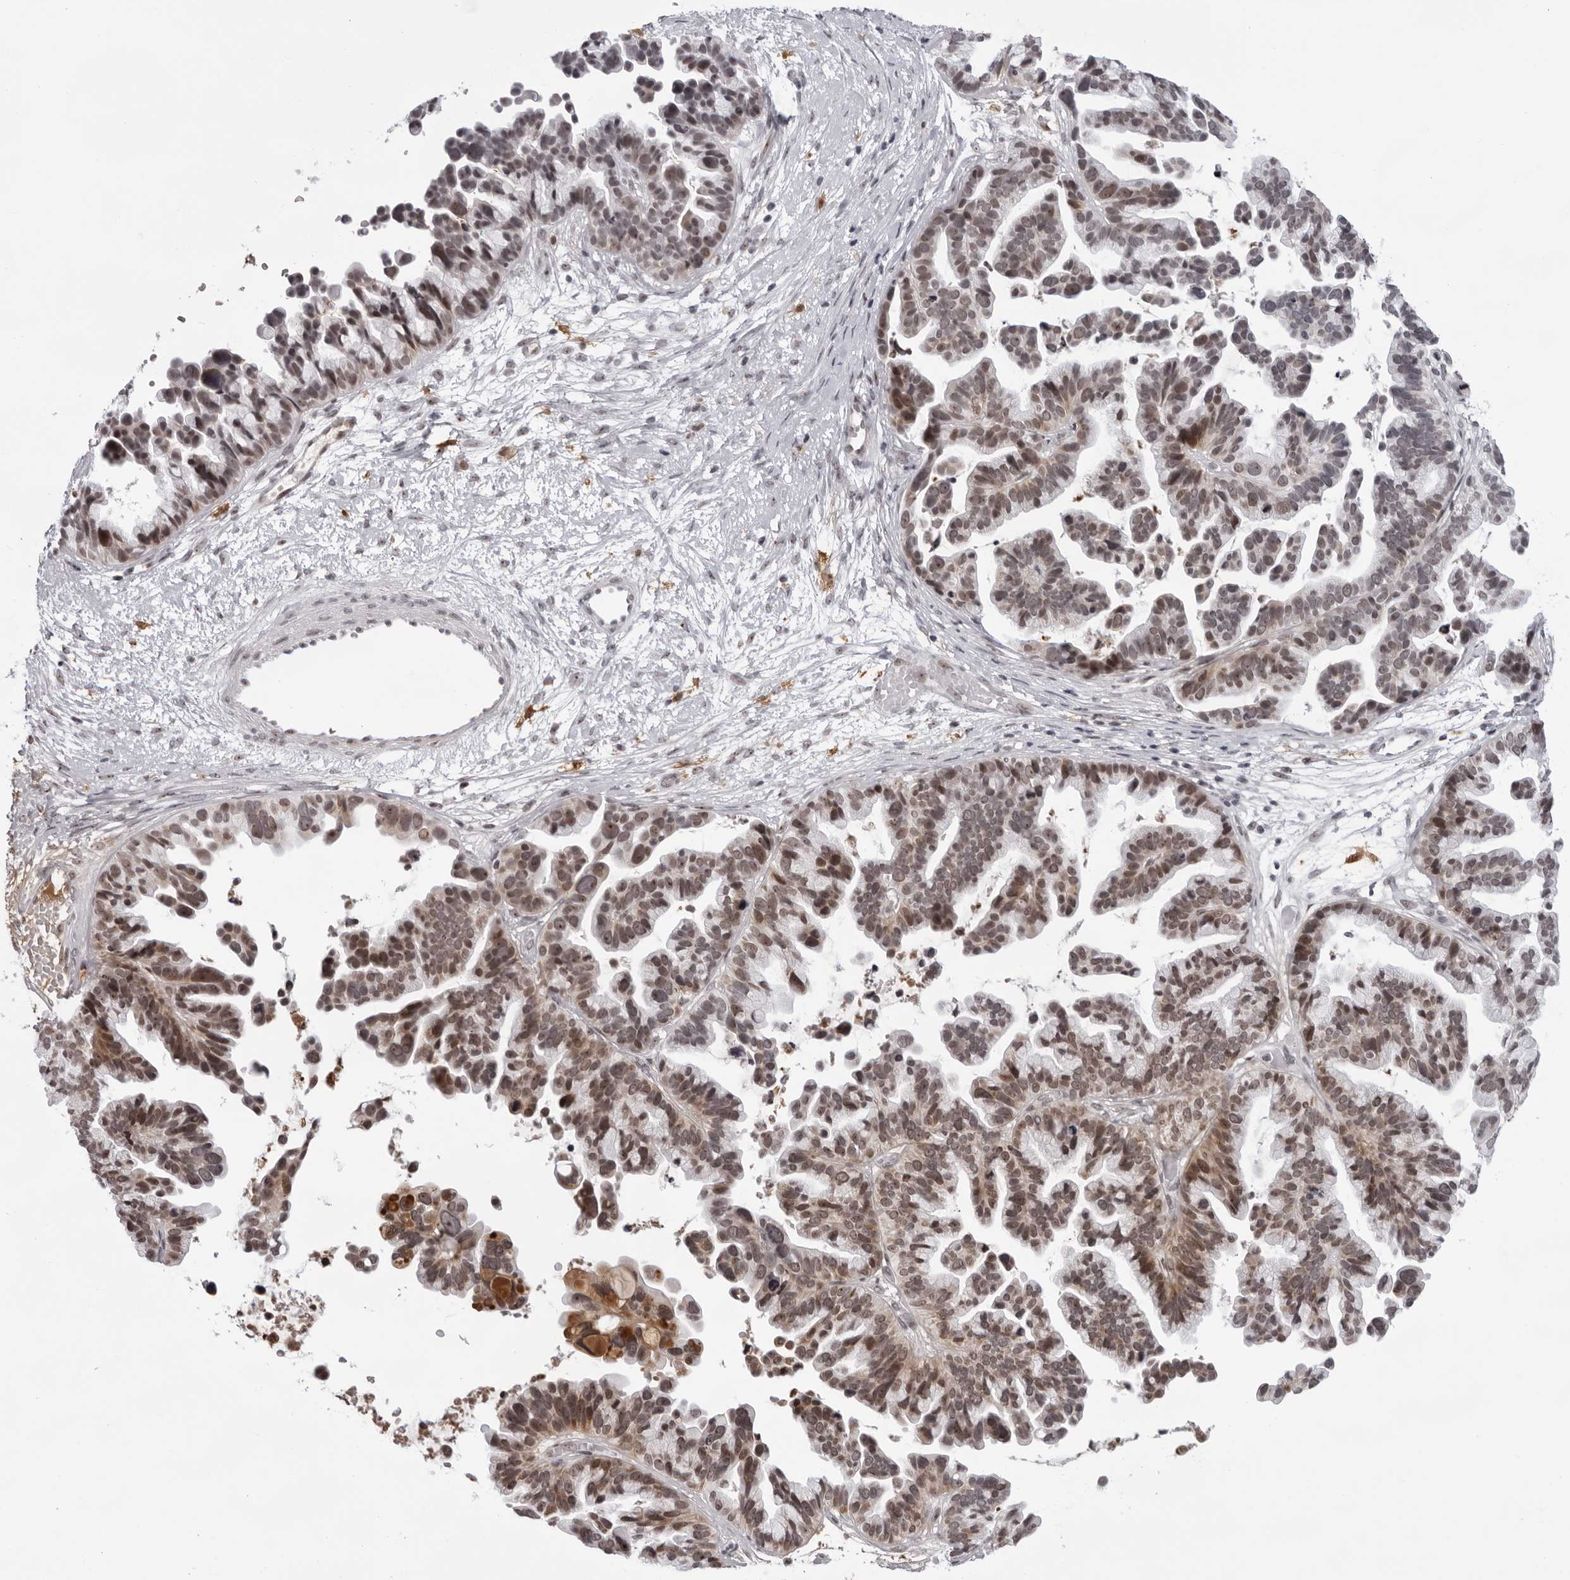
{"staining": {"intensity": "moderate", "quantity": ">75%", "location": "nuclear"}, "tissue": "ovarian cancer", "cell_type": "Tumor cells", "image_type": "cancer", "snomed": [{"axis": "morphology", "description": "Cystadenocarcinoma, serous, NOS"}, {"axis": "topography", "description": "Ovary"}], "caption": "Moderate nuclear staining for a protein is present in approximately >75% of tumor cells of serous cystadenocarcinoma (ovarian) using immunohistochemistry (IHC).", "gene": "EXOSC10", "patient": {"sex": "female", "age": 56}}